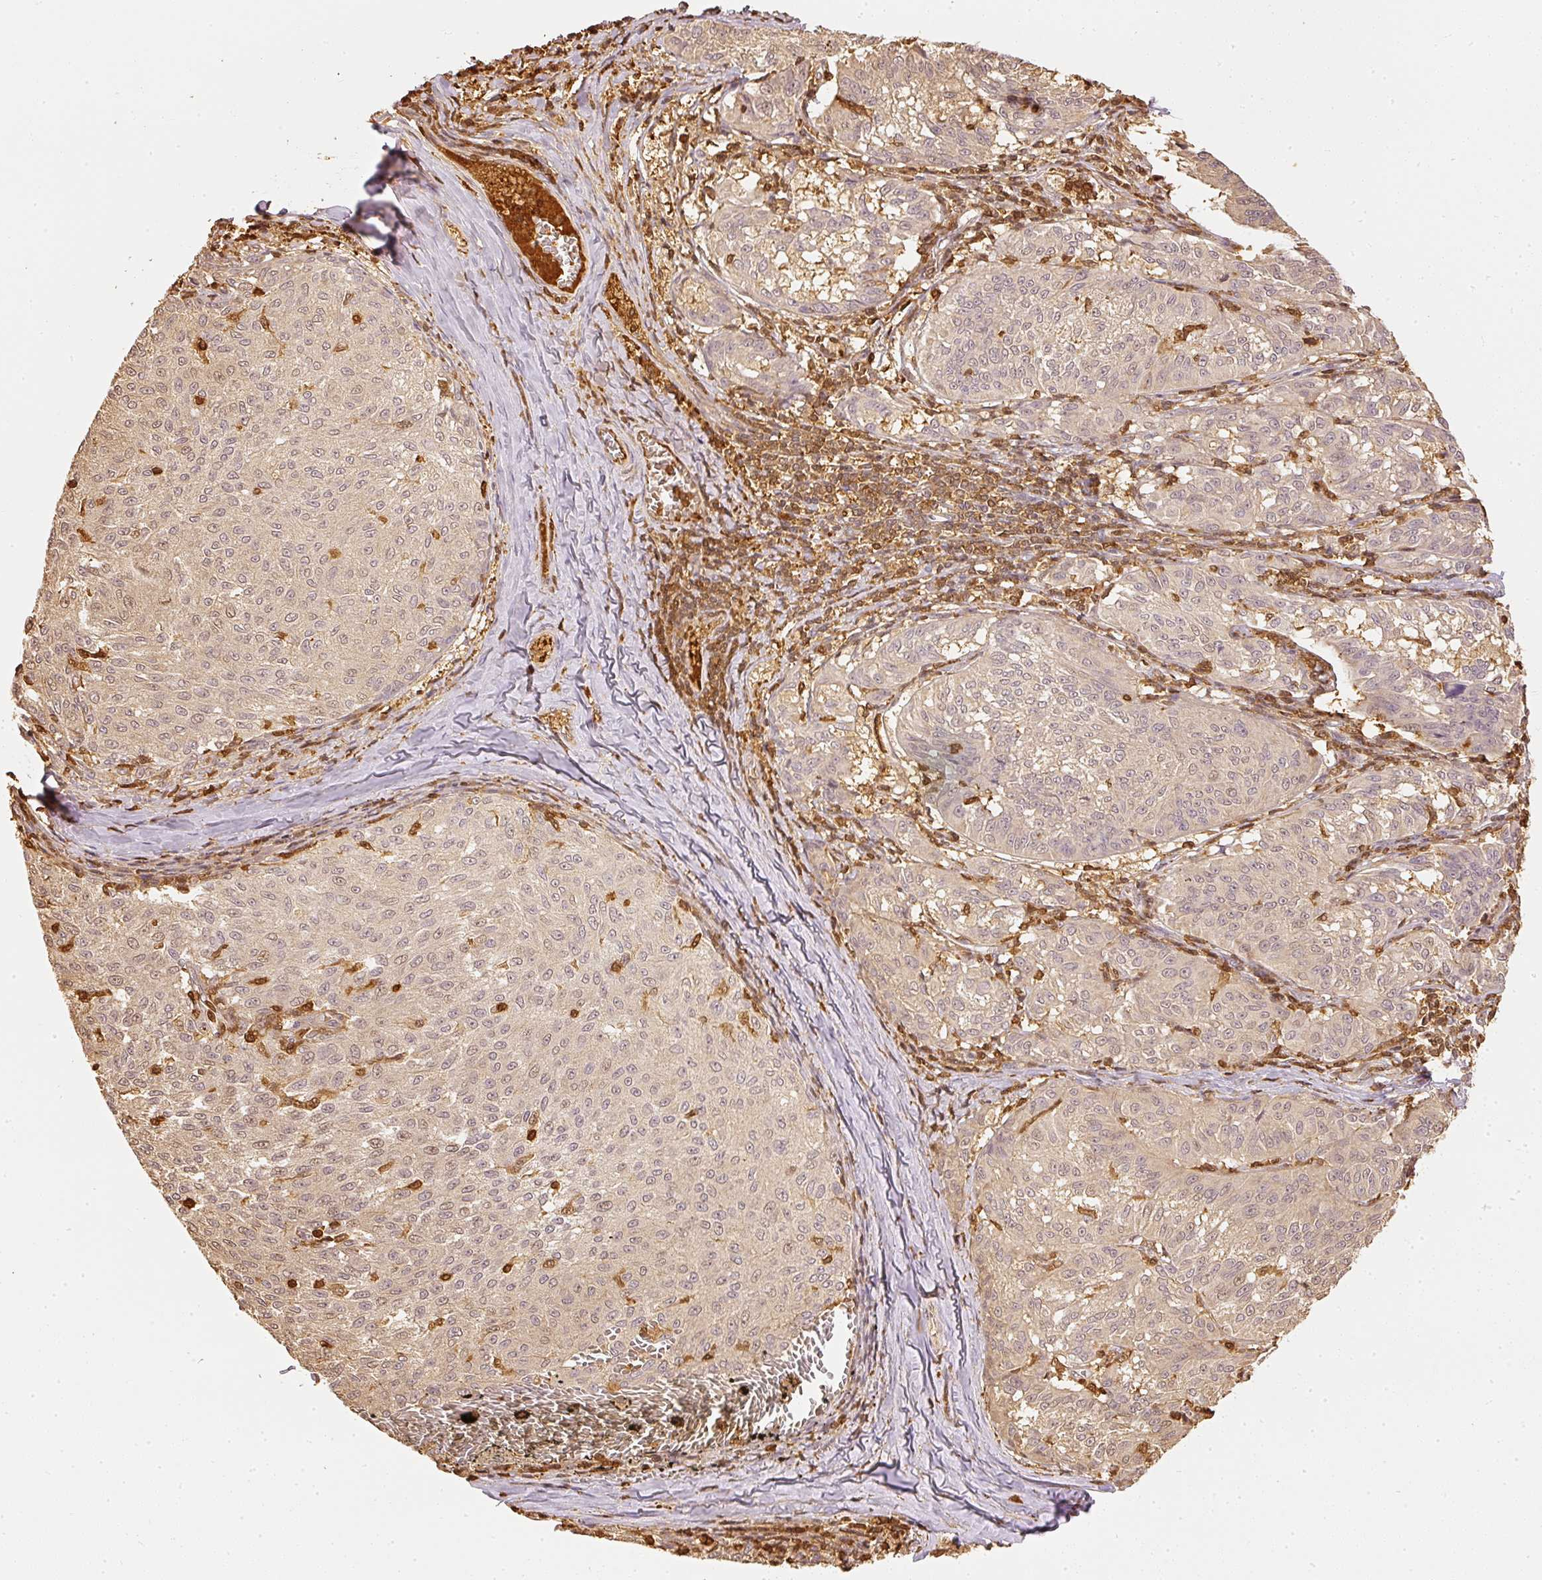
{"staining": {"intensity": "negative", "quantity": "none", "location": "none"}, "tissue": "melanoma", "cell_type": "Tumor cells", "image_type": "cancer", "snomed": [{"axis": "morphology", "description": "Malignant melanoma, NOS"}, {"axis": "topography", "description": "Skin"}], "caption": "The micrograph reveals no significant expression in tumor cells of malignant melanoma.", "gene": "PFN1", "patient": {"sex": "female", "age": 72}}